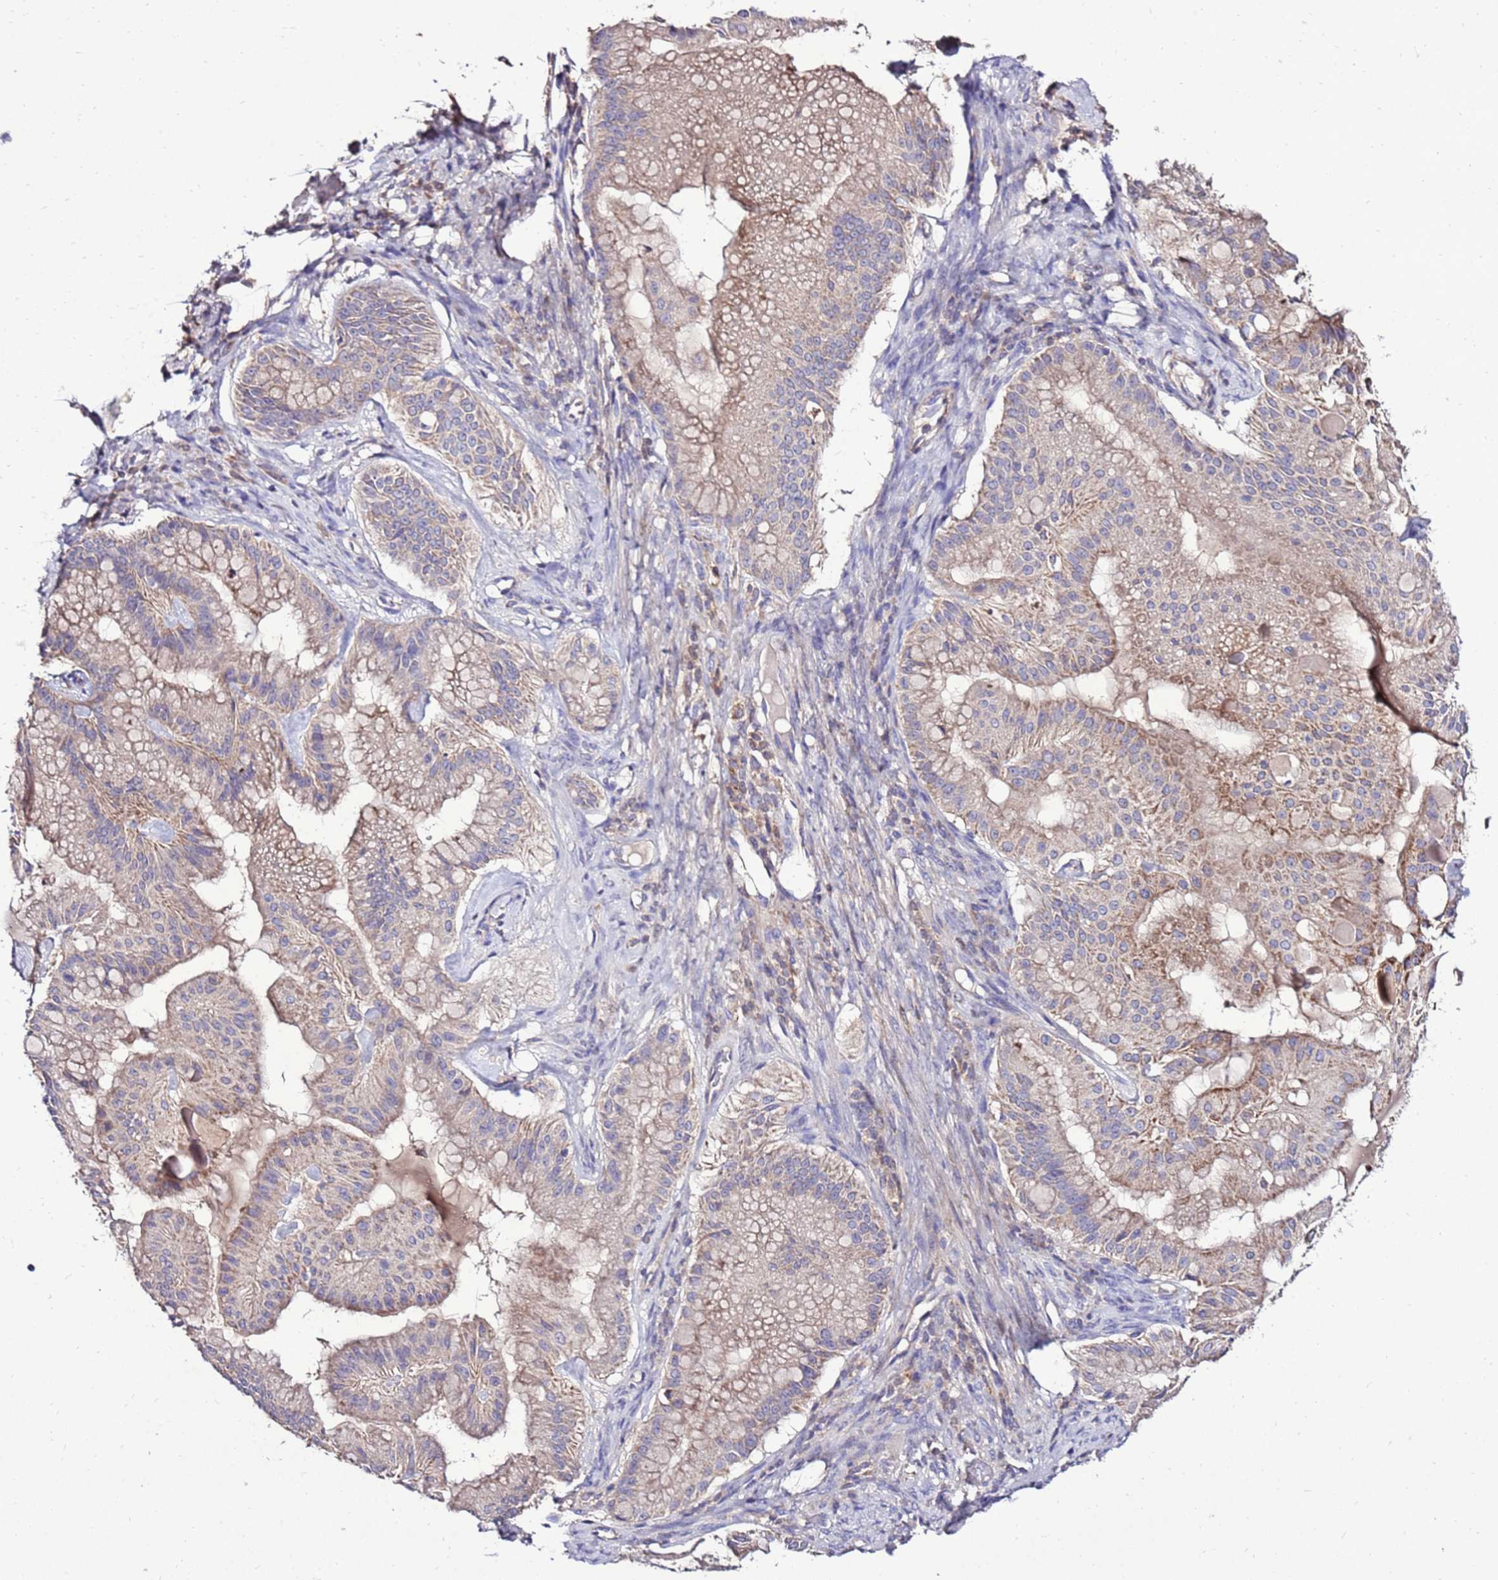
{"staining": {"intensity": "moderate", "quantity": ">75%", "location": "cytoplasmic/membranous"}, "tissue": "ovarian cancer", "cell_type": "Tumor cells", "image_type": "cancer", "snomed": [{"axis": "morphology", "description": "Cystadenocarcinoma, mucinous, NOS"}, {"axis": "topography", "description": "Ovary"}], "caption": "IHC micrograph of neoplastic tissue: ovarian mucinous cystadenocarcinoma stained using immunohistochemistry exhibits medium levels of moderate protein expression localized specifically in the cytoplasmic/membranous of tumor cells, appearing as a cytoplasmic/membranous brown color.", "gene": "TMEM106C", "patient": {"sex": "female", "age": 61}}